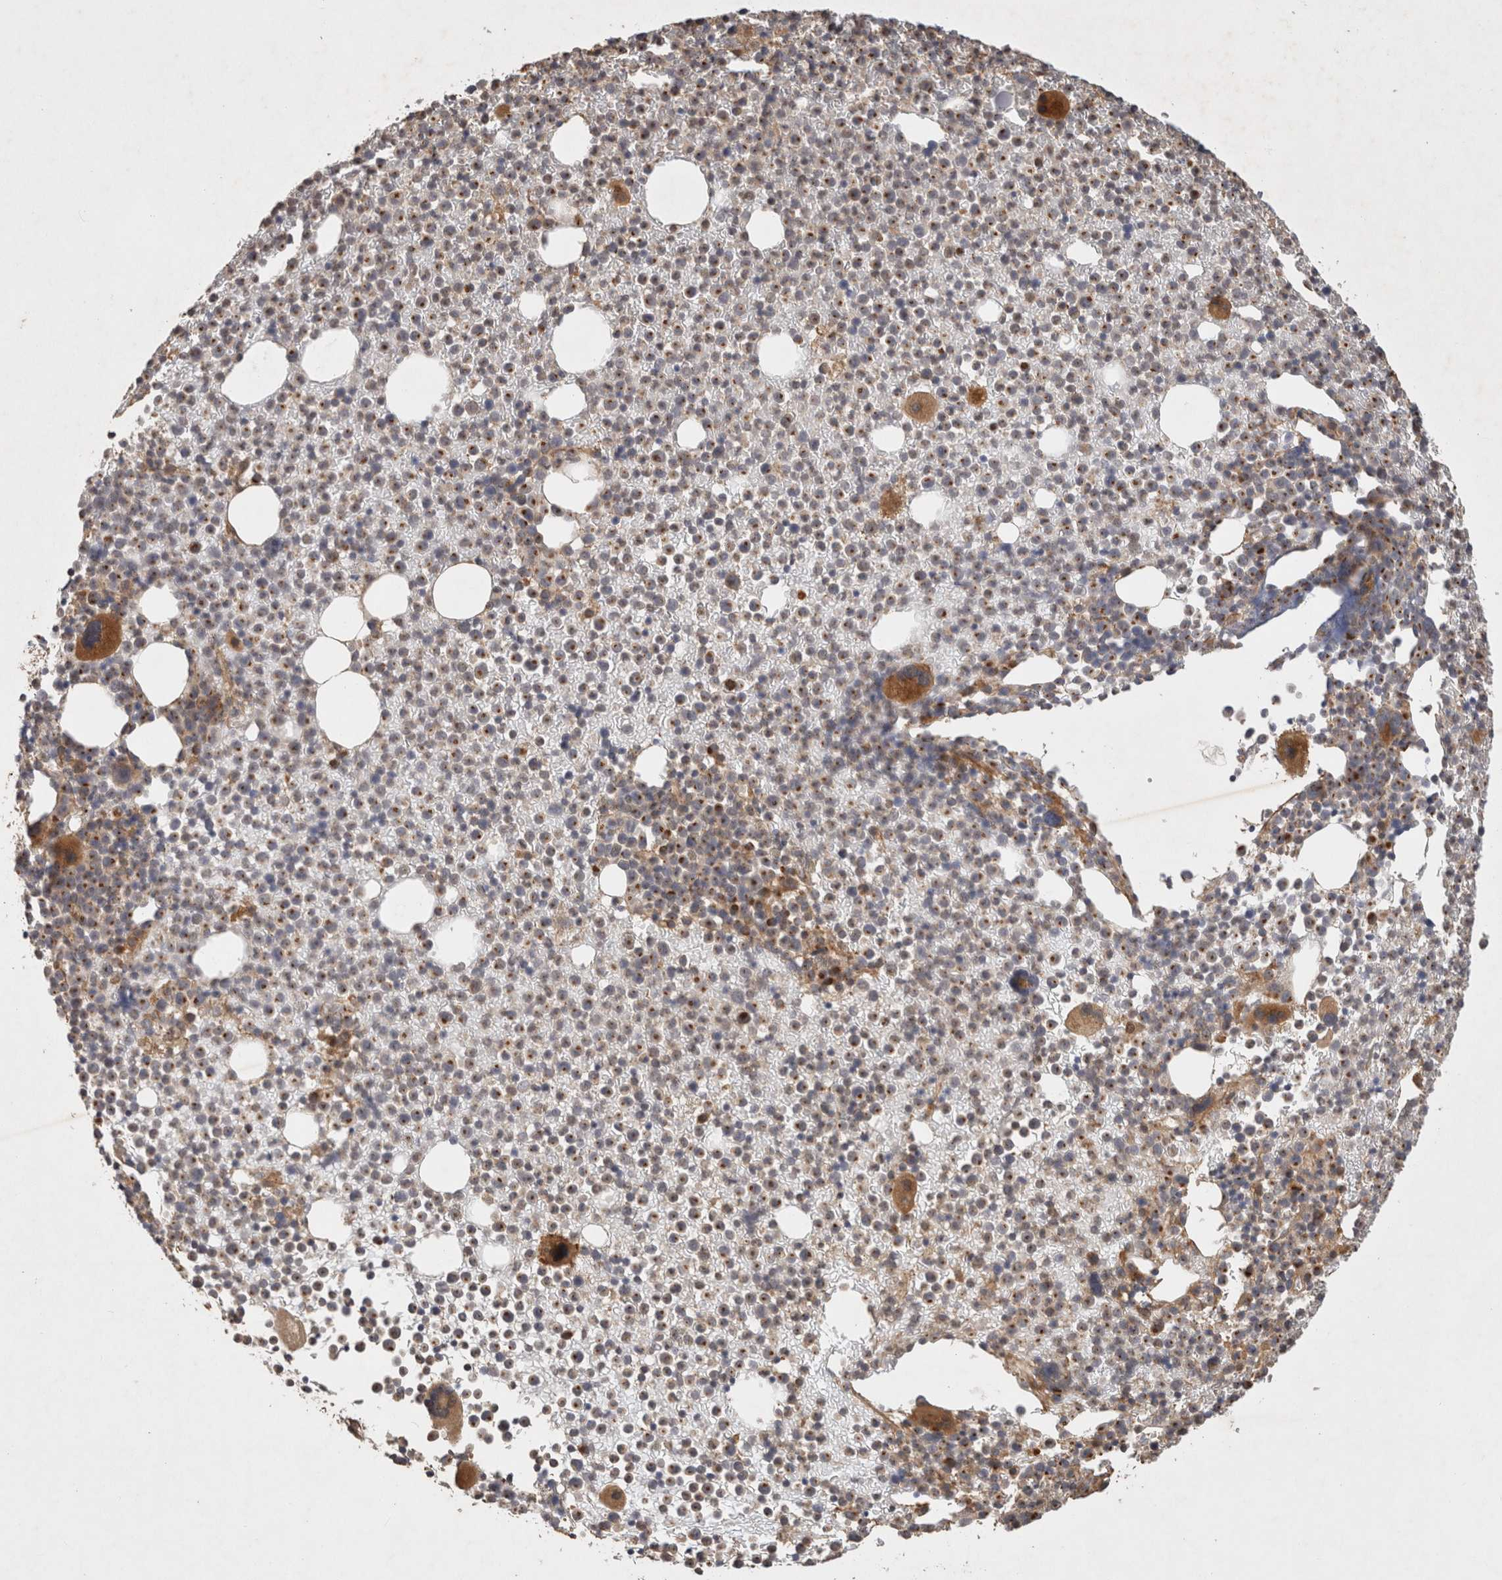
{"staining": {"intensity": "strong", "quantity": "<25%", "location": "cytoplasmic/membranous"}, "tissue": "bone marrow", "cell_type": "Hematopoietic cells", "image_type": "normal", "snomed": [{"axis": "morphology", "description": "Normal tissue, NOS"}, {"axis": "morphology", "description": "Inflammation, NOS"}, {"axis": "topography", "description": "Bone marrow"}], "caption": "Protein staining of unremarkable bone marrow displays strong cytoplasmic/membranous expression in approximately <25% of hematopoietic cells. The staining was performed using DAB (3,3'-diaminobenzidine), with brown indicating positive protein expression. Nuclei are stained blue with hematoxylin.", "gene": "PPP1R42", "patient": {"sex": "male", "age": 34}}